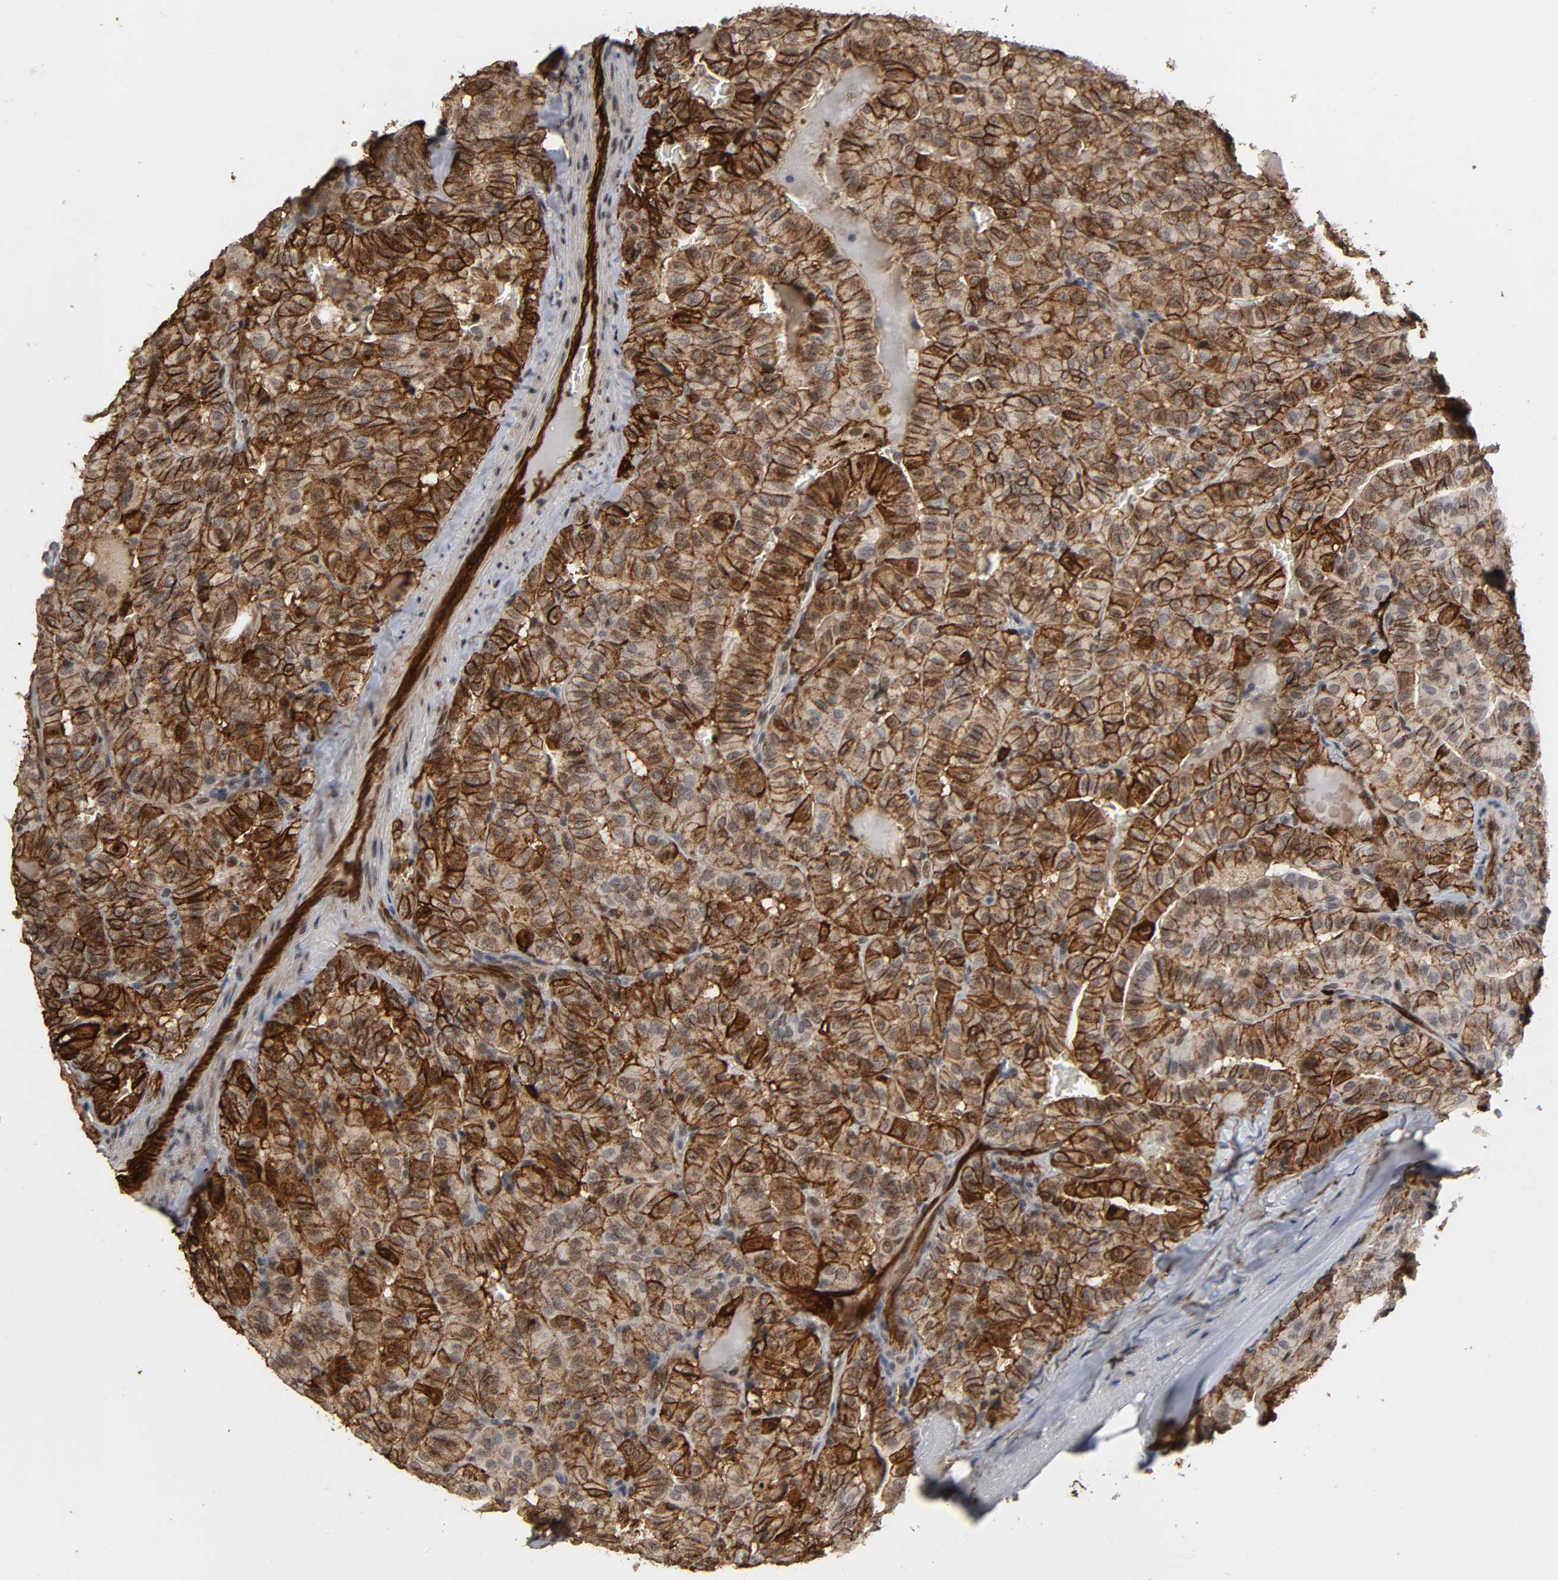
{"staining": {"intensity": "moderate", "quantity": "25%-75%", "location": "cytoplasmic/membranous"}, "tissue": "thyroid cancer", "cell_type": "Tumor cells", "image_type": "cancer", "snomed": [{"axis": "morphology", "description": "Papillary adenocarcinoma, NOS"}, {"axis": "topography", "description": "Thyroid gland"}], "caption": "A high-resolution photomicrograph shows immunohistochemistry (IHC) staining of thyroid cancer (papillary adenocarcinoma), which displays moderate cytoplasmic/membranous staining in approximately 25%-75% of tumor cells. The staining was performed using DAB to visualize the protein expression in brown, while the nuclei were stained in blue with hematoxylin (Magnification: 20x).", "gene": "AHNAK2", "patient": {"sex": "male", "age": 77}}